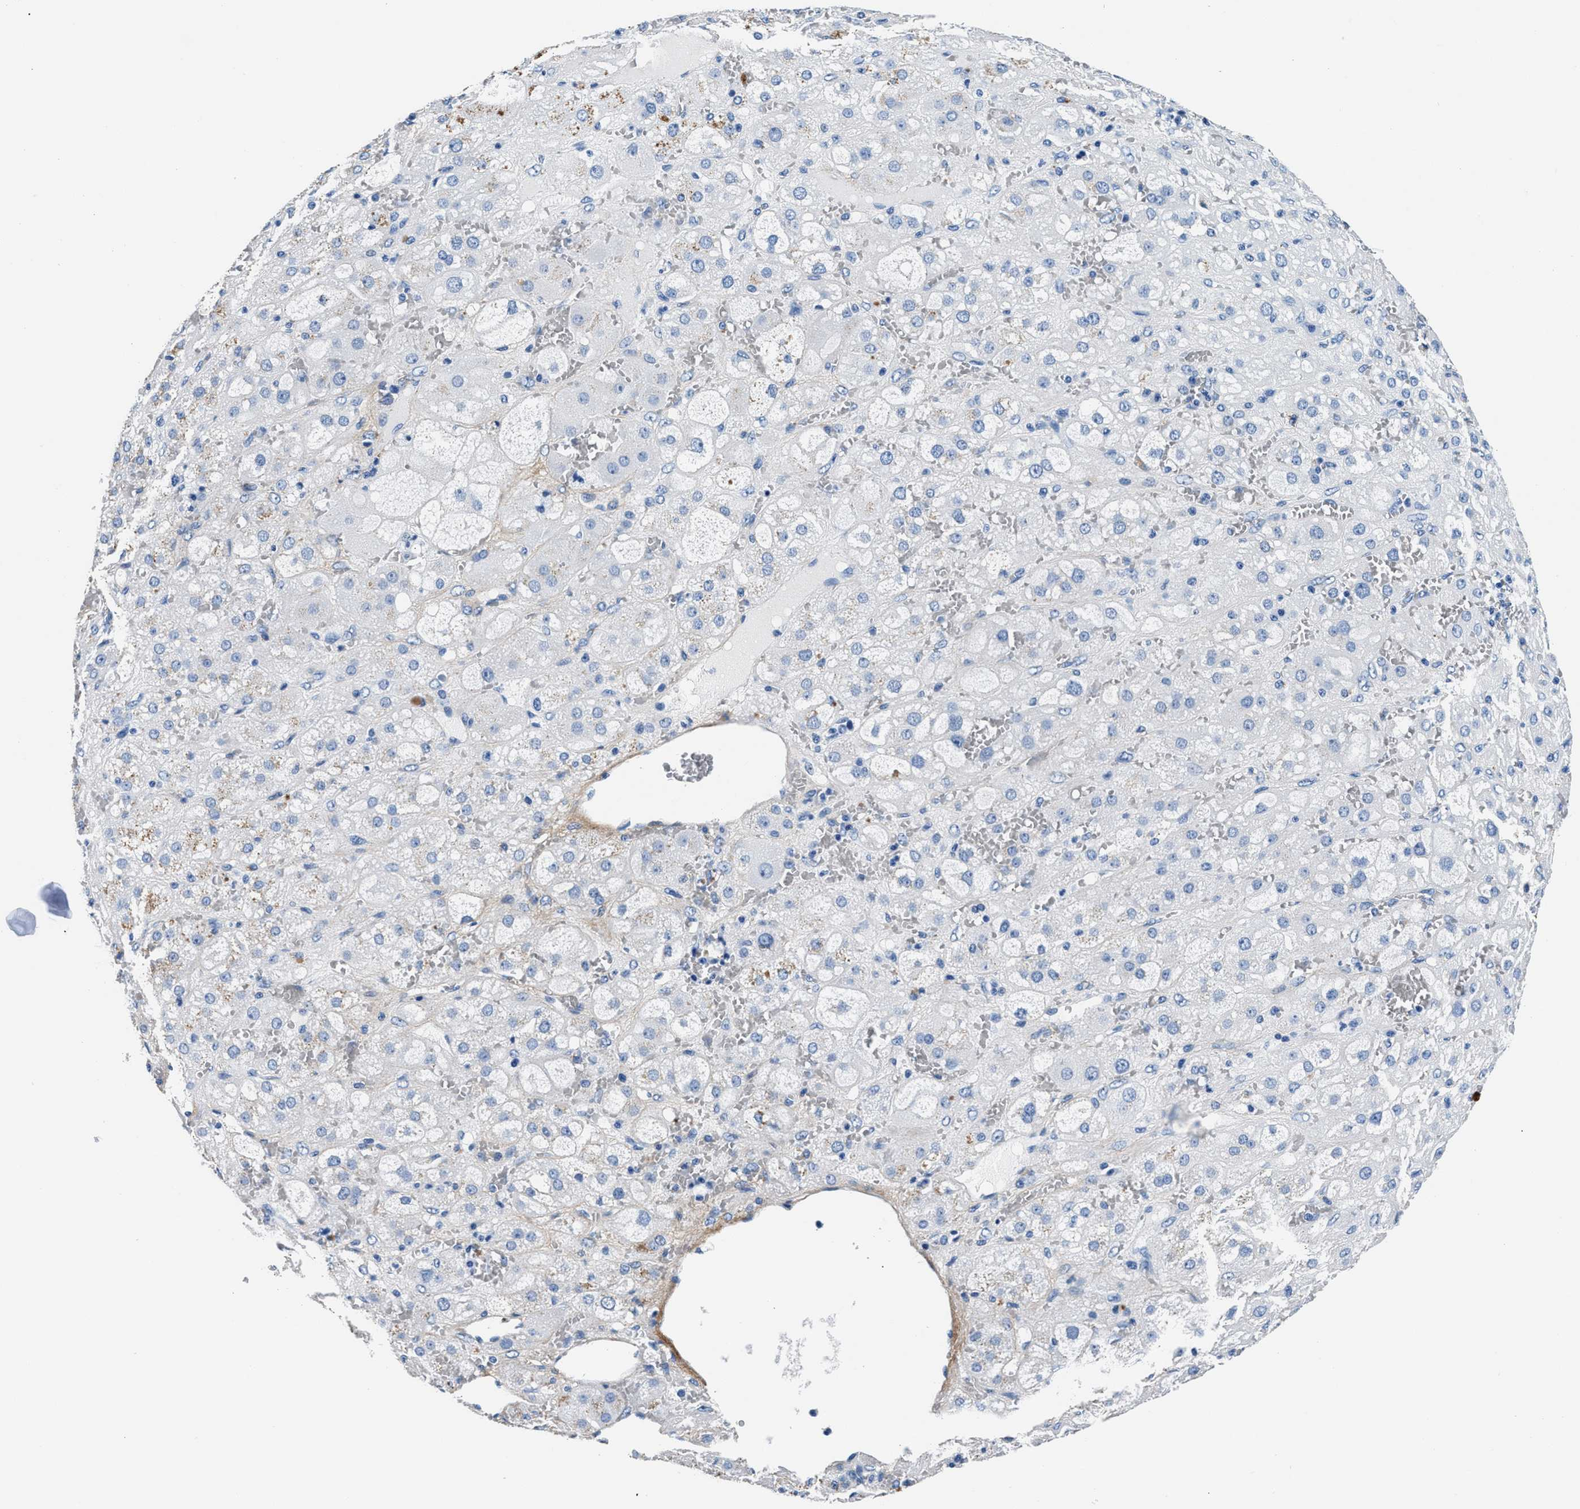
{"staining": {"intensity": "weak", "quantity": "<25%", "location": "cytoplasmic/membranous"}, "tissue": "adrenal gland", "cell_type": "Glandular cells", "image_type": "normal", "snomed": [{"axis": "morphology", "description": "Normal tissue, NOS"}, {"axis": "topography", "description": "Adrenal gland"}], "caption": "Immunohistochemical staining of normal adrenal gland shows no significant expression in glandular cells. (DAB (3,3'-diaminobenzidine) immunohistochemistry (IHC), high magnification).", "gene": "TNR", "patient": {"sex": "female", "age": 47}}